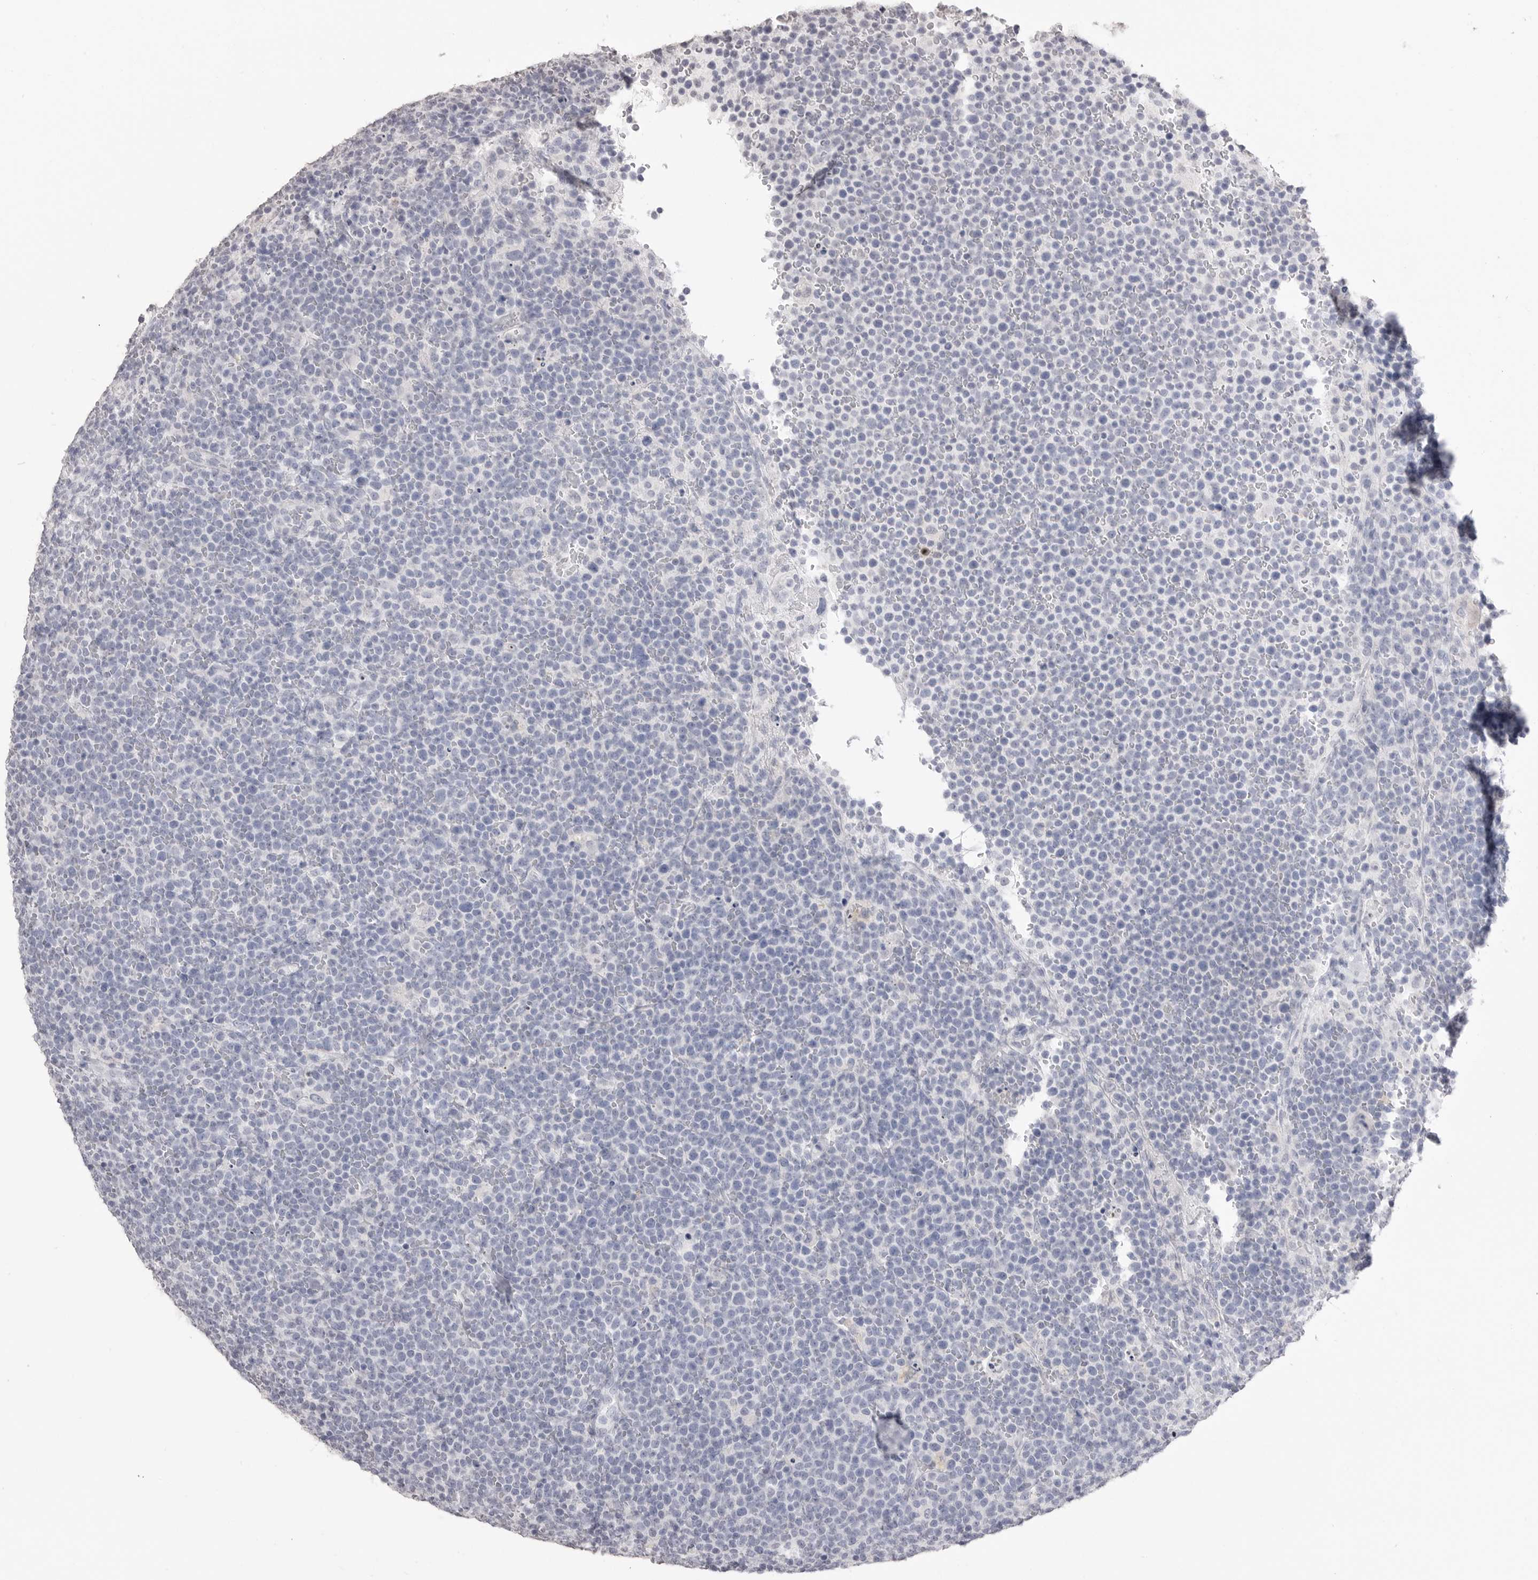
{"staining": {"intensity": "negative", "quantity": "none", "location": "none"}, "tissue": "lymphoma", "cell_type": "Tumor cells", "image_type": "cancer", "snomed": [{"axis": "morphology", "description": "Malignant lymphoma, non-Hodgkin's type, High grade"}, {"axis": "topography", "description": "Lymph node"}], "caption": "A histopathology image of human lymphoma is negative for staining in tumor cells.", "gene": "ICAM5", "patient": {"sex": "male", "age": 61}}